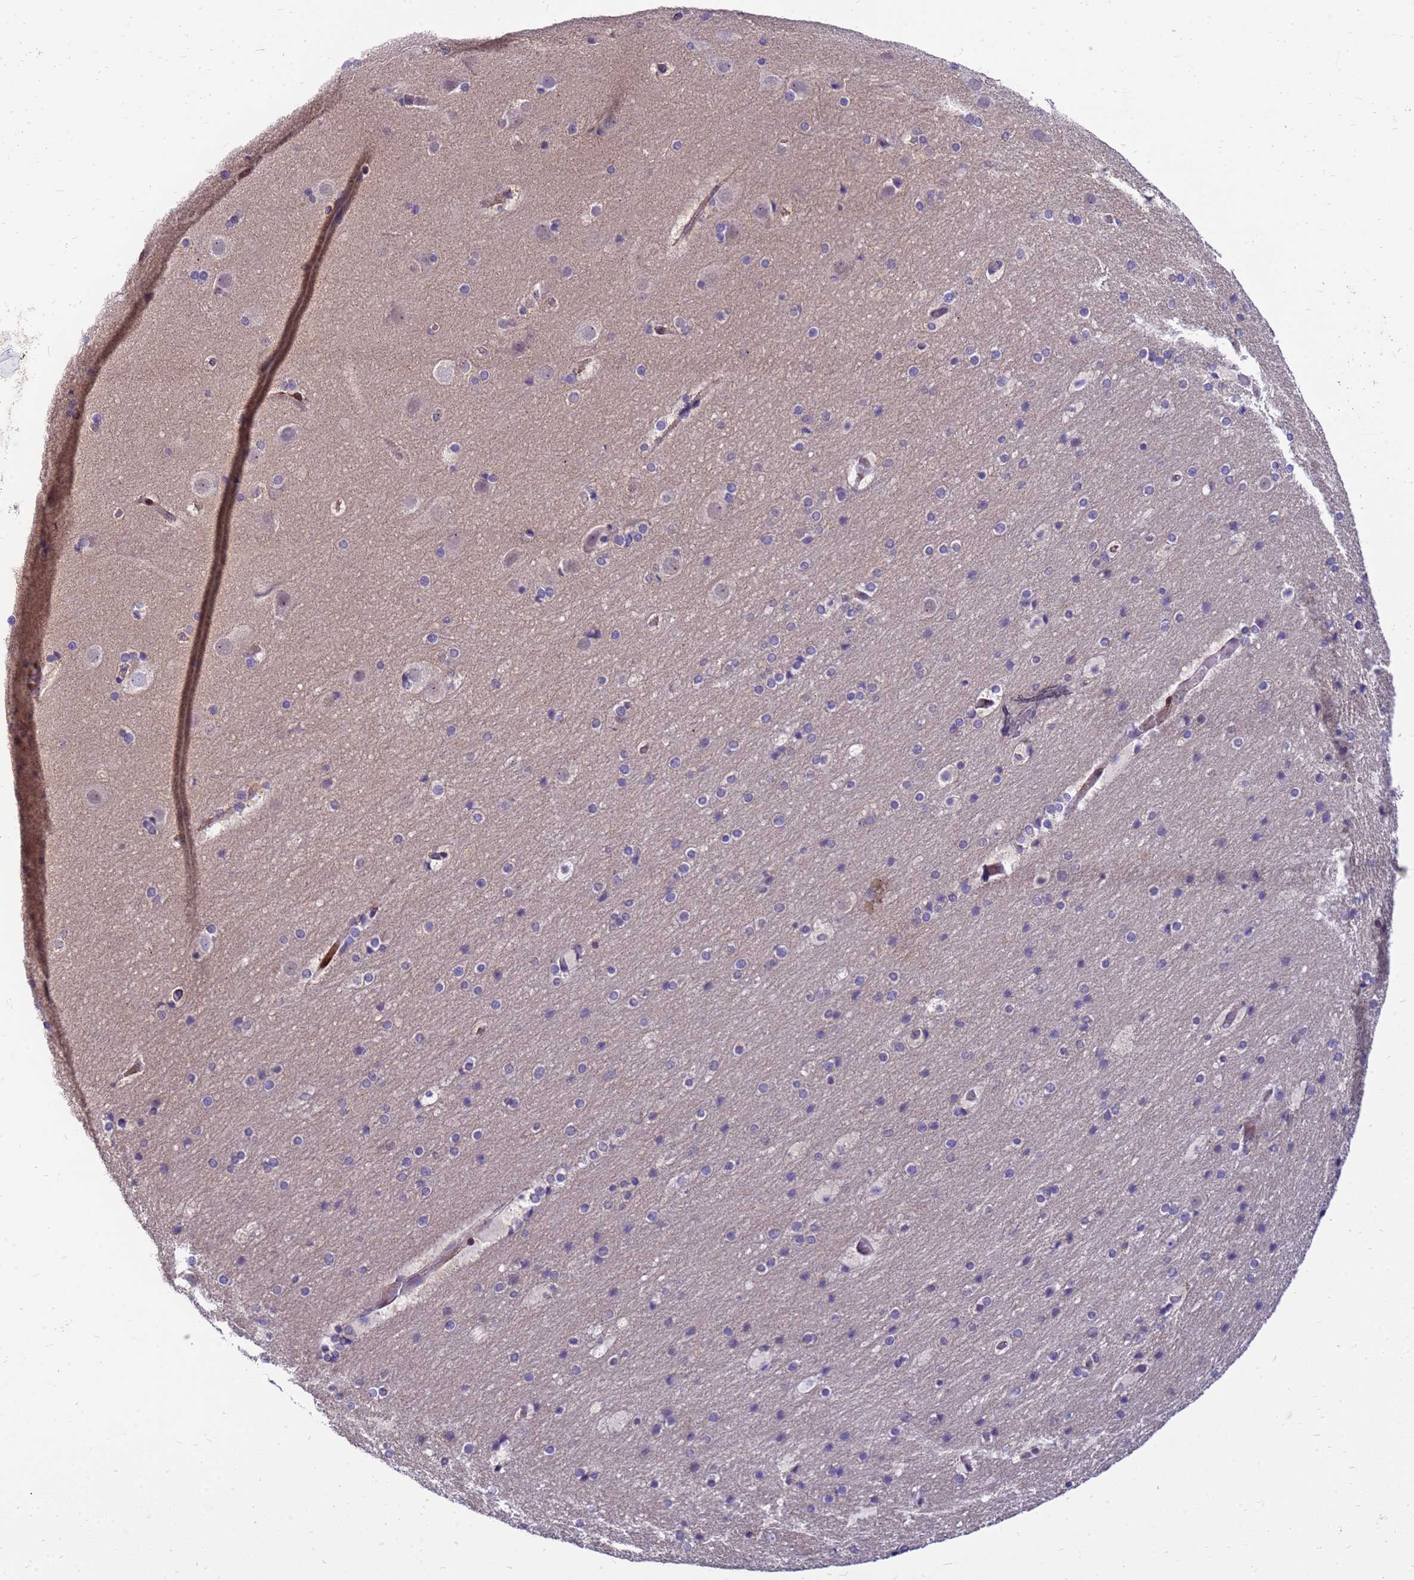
{"staining": {"intensity": "moderate", "quantity": "25%-75%", "location": "cytoplasmic/membranous,nuclear"}, "tissue": "cerebral cortex", "cell_type": "Endothelial cells", "image_type": "normal", "snomed": [{"axis": "morphology", "description": "Normal tissue, NOS"}, {"axis": "topography", "description": "Cerebral cortex"}], "caption": "IHC histopathology image of benign cerebral cortex: cerebral cortex stained using IHC demonstrates medium levels of moderate protein expression localized specifically in the cytoplasmic/membranous,nuclear of endothelial cells, appearing as a cytoplasmic/membranous,nuclear brown color.", "gene": "RSPO1", "patient": {"sex": "male", "age": 57}}